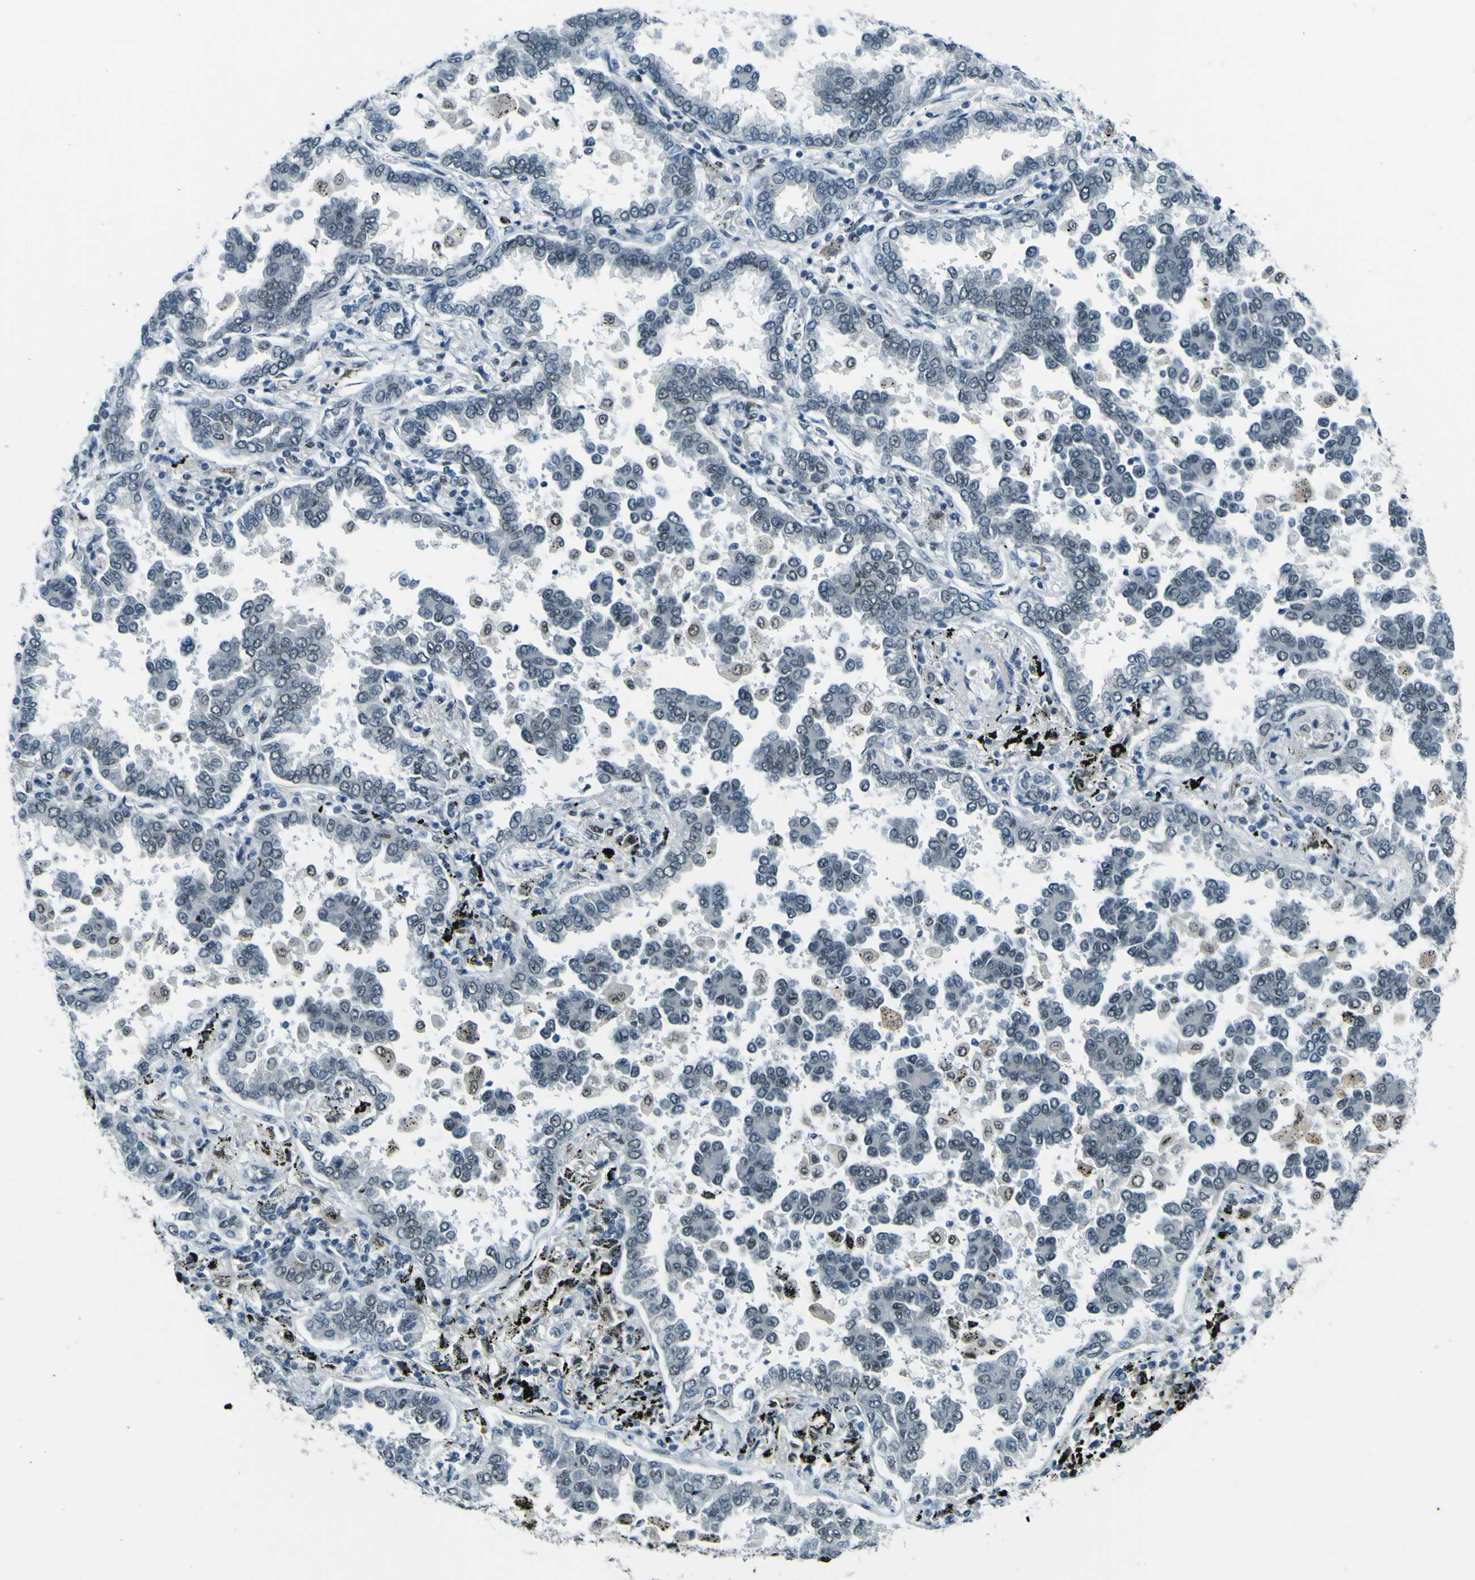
{"staining": {"intensity": "negative", "quantity": "none", "location": "none"}, "tissue": "lung cancer", "cell_type": "Tumor cells", "image_type": "cancer", "snomed": [{"axis": "morphology", "description": "Normal tissue, NOS"}, {"axis": "morphology", "description": "Adenocarcinoma, NOS"}, {"axis": "topography", "description": "Lung"}], "caption": "The image shows no significant positivity in tumor cells of lung adenocarcinoma. (Brightfield microscopy of DAB (3,3'-diaminobenzidine) IHC at high magnification).", "gene": "CEBPG", "patient": {"sex": "male", "age": 59}}